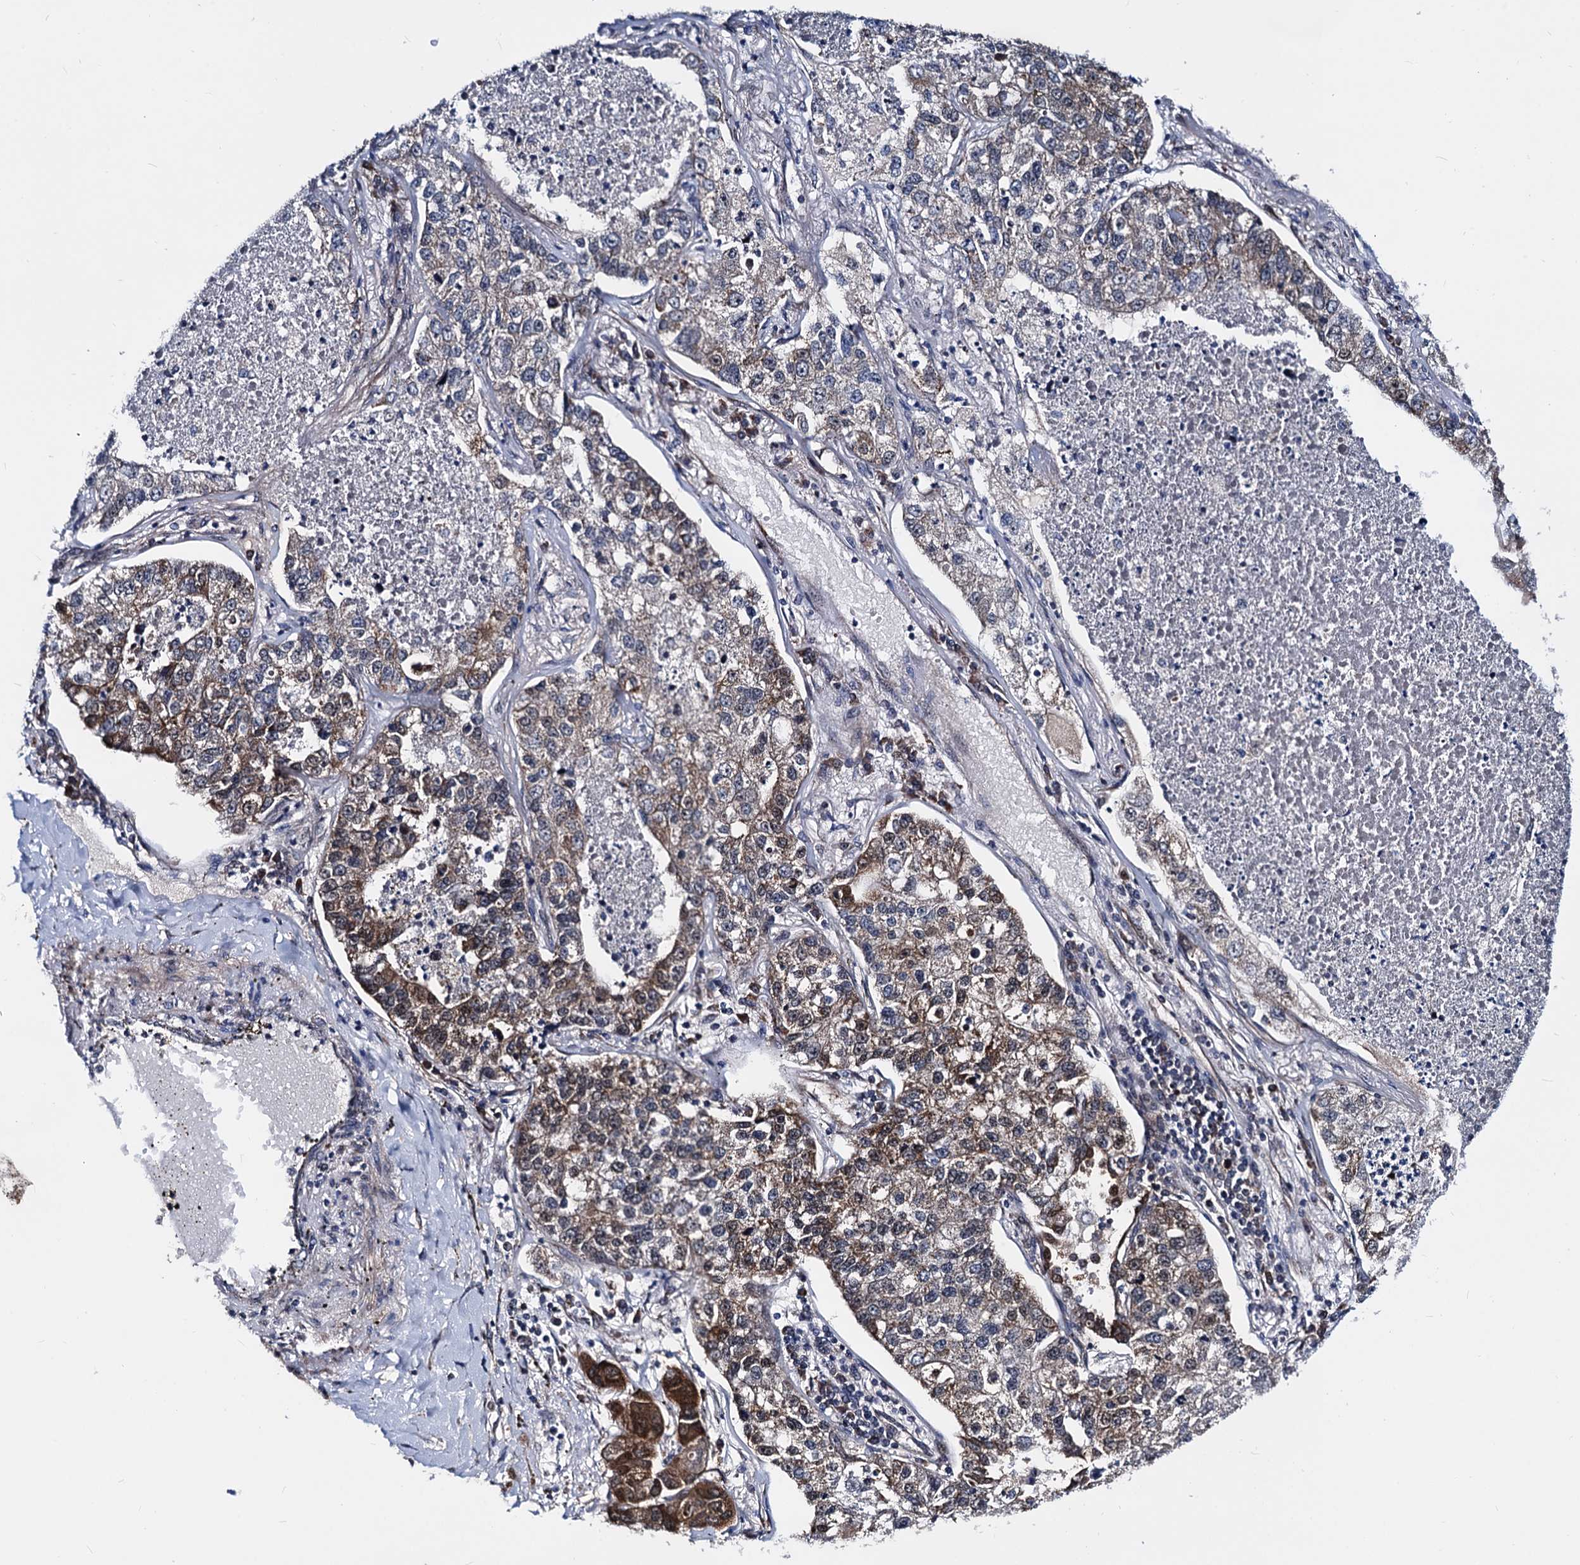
{"staining": {"intensity": "moderate", "quantity": "25%-75%", "location": "cytoplasmic/membranous"}, "tissue": "lung cancer", "cell_type": "Tumor cells", "image_type": "cancer", "snomed": [{"axis": "morphology", "description": "Adenocarcinoma, NOS"}, {"axis": "topography", "description": "Lung"}], "caption": "Immunohistochemical staining of human adenocarcinoma (lung) exhibits medium levels of moderate cytoplasmic/membranous protein staining in approximately 25%-75% of tumor cells. Using DAB (brown) and hematoxylin (blue) stains, captured at high magnification using brightfield microscopy.", "gene": "COA4", "patient": {"sex": "male", "age": 49}}